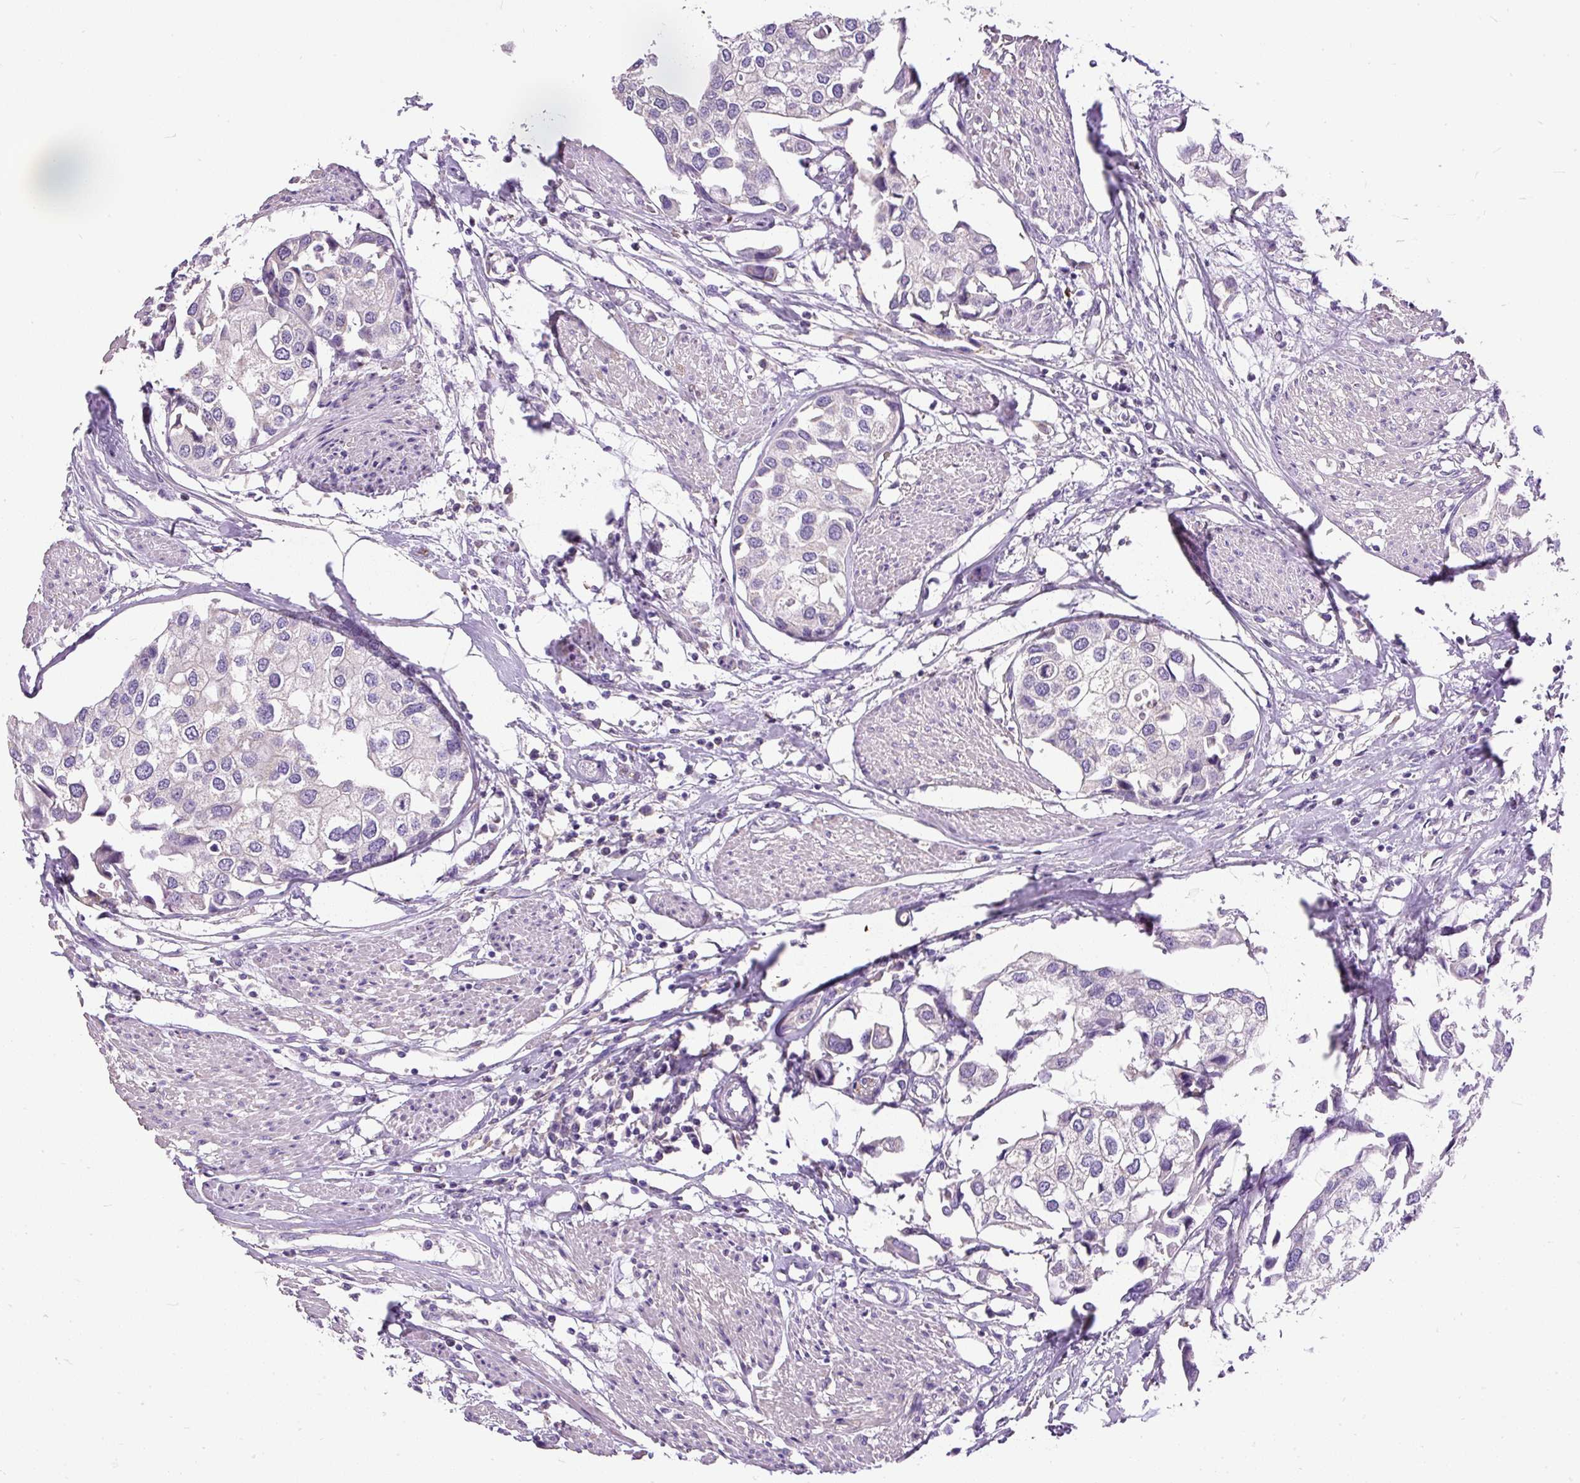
{"staining": {"intensity": "negative", "quantity": "none", "location": "none"}, "tissue": "urothelial cancer", "cell_type": "Tumor cells", "image_type": "cancer", "snomed": [{"axis": "morphology", "description": "Urothelial carcinoma, High grade"}, {"axis": "topography", "description": "Urinary bladder"}], "caption": "Tumor cells show no significant protein expression in urothelial cancer.", "gene": "GBX1", "patient": {"sex": "male", "age": 64}}